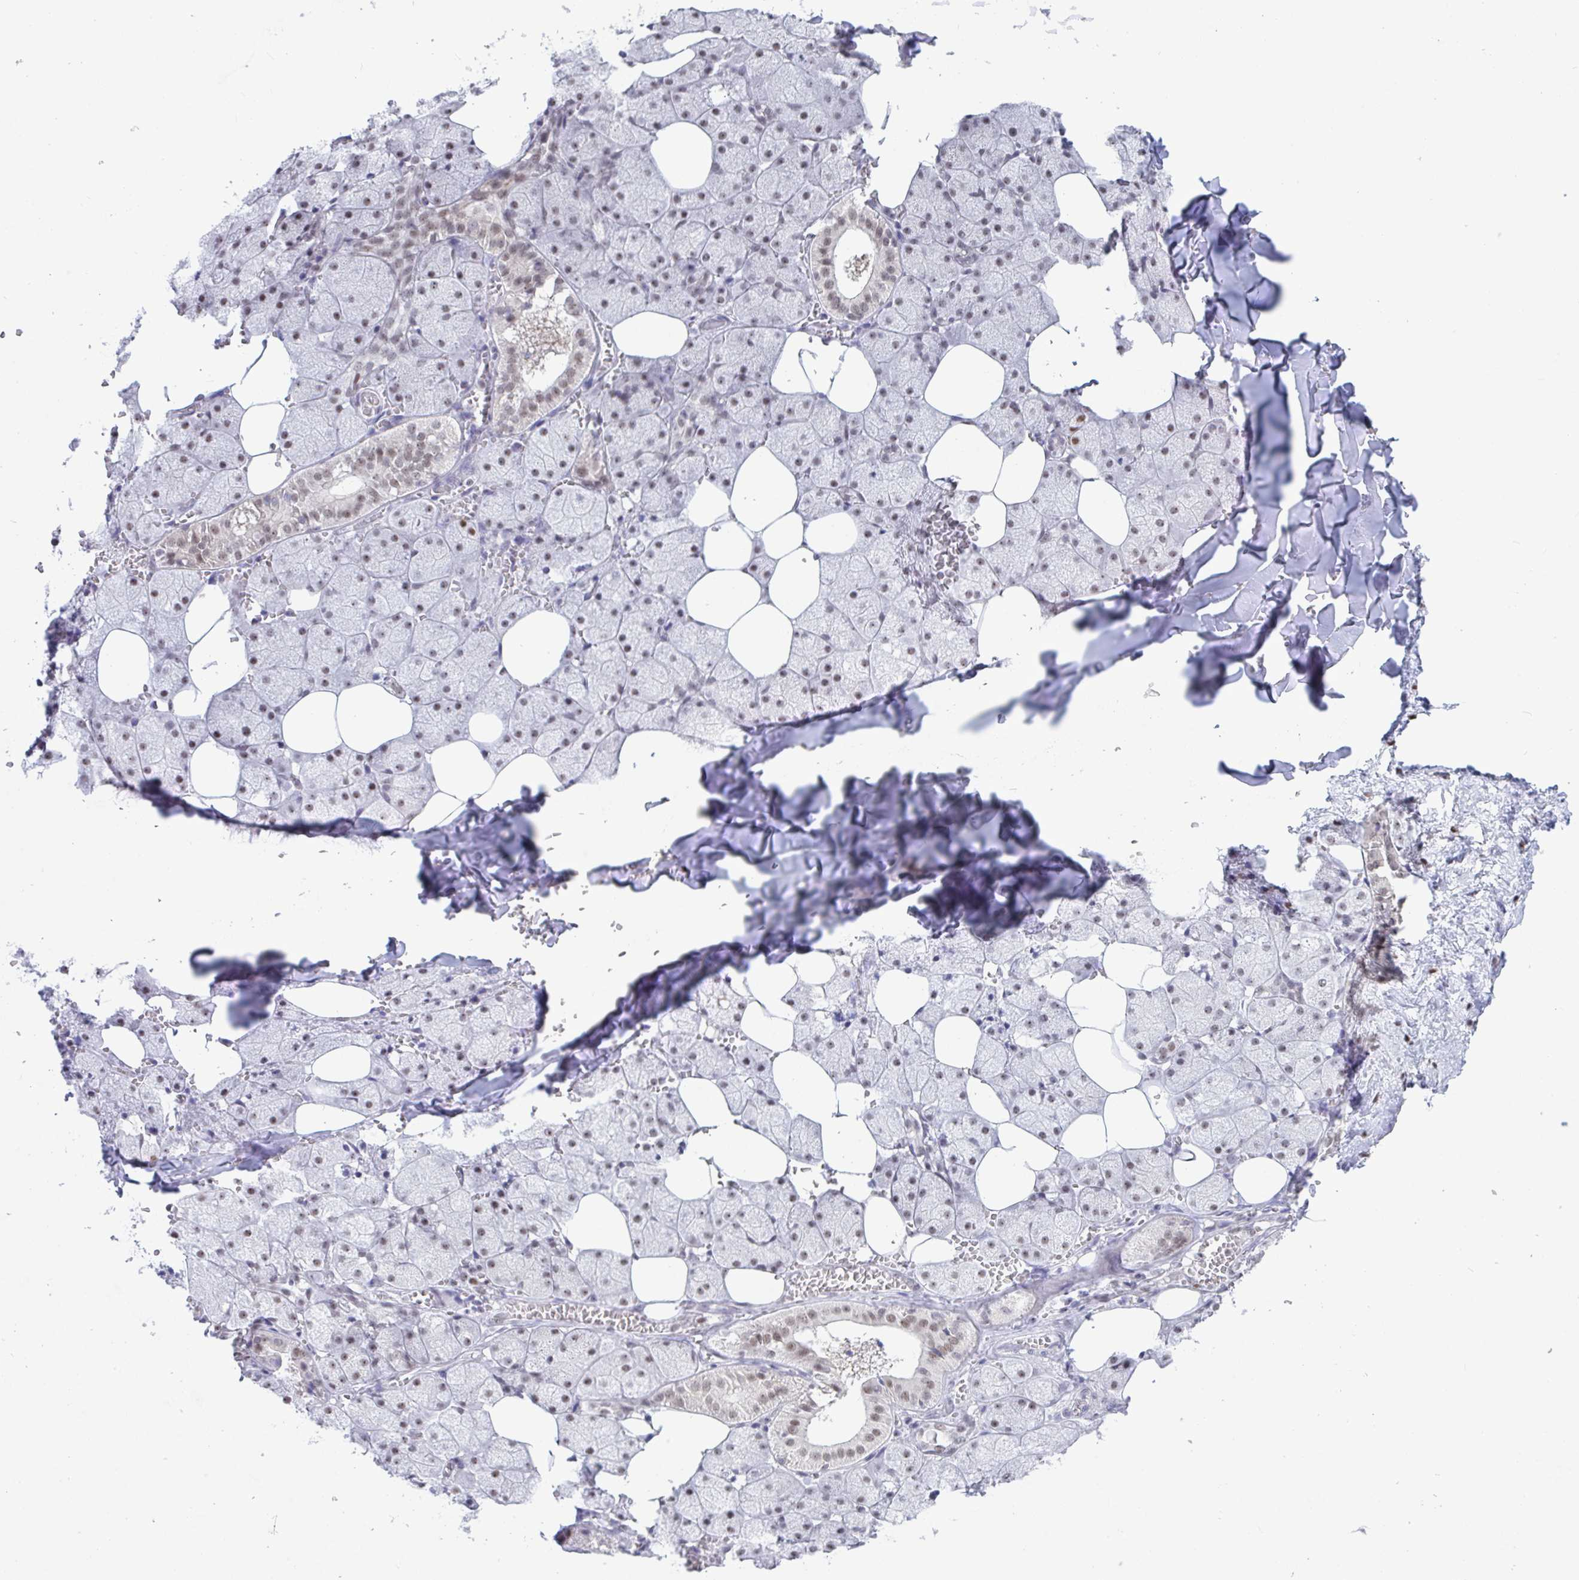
{"staining": {"intensity": "weak", "quantity": "25%-75%", "location": "nuclear"}, "tissue": "salivary gland", "cell_type": "Glandular cells", "image_type": "normal", "snomed": [{"axis": "morphology", "description": "Normal tissue, NOS"}, {"axis": "topography", "description": "Salivary gland"}, {"axis": "topography", "description": "Peripheral nerve tissue"}], "caption": "A high-resolution photomicrograph shows IHC staining of benign salivary gland, which exhibits weak nuclear staining in approximately 25%-75% of glandular cells. The protein is stained brown, and the nuclei are stained in blue (DAB IHC with brightfield microscopy, high magnification).", "gene": "SUPT16H", "patient": {"sex": "male", "age": 38}}